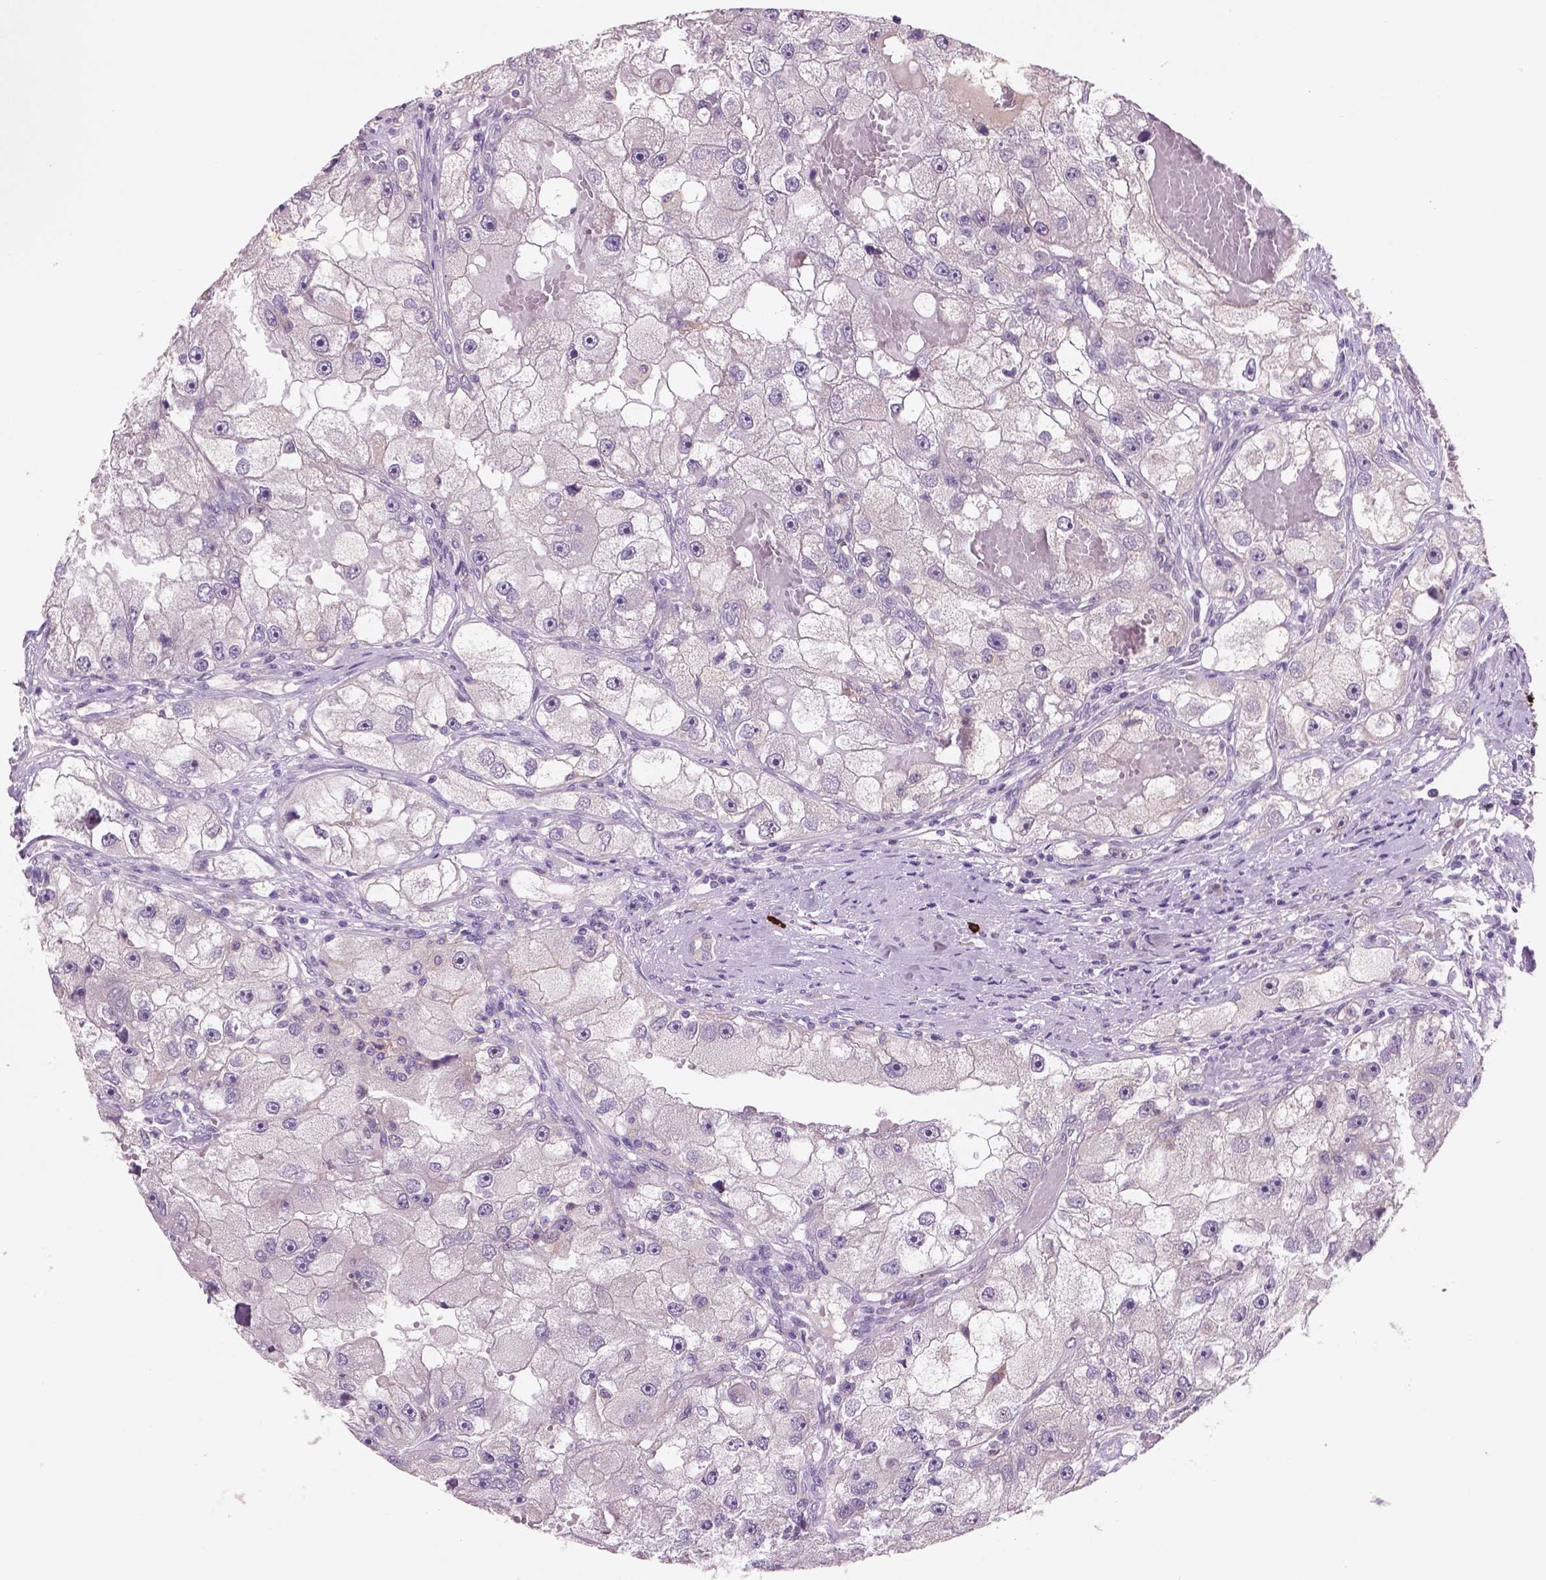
{"staining": {"intensity": "negative", "quantity": "none", "location": "none"}, "tissue": "renal cancer", "cell_type": "Tumor cells", "image_type": "cancer", "snomed": [{"axis": "morphology", "description": "Adenocarcinoma, NOS"}, {"axis": "topography", "description": "Kidney"}], "caption": "The photomicrograph demonstrates no staining of tumor cells in renal cancer.", "gene": "GXYLT2", "patient": {"sex": "male", "age": 63}}